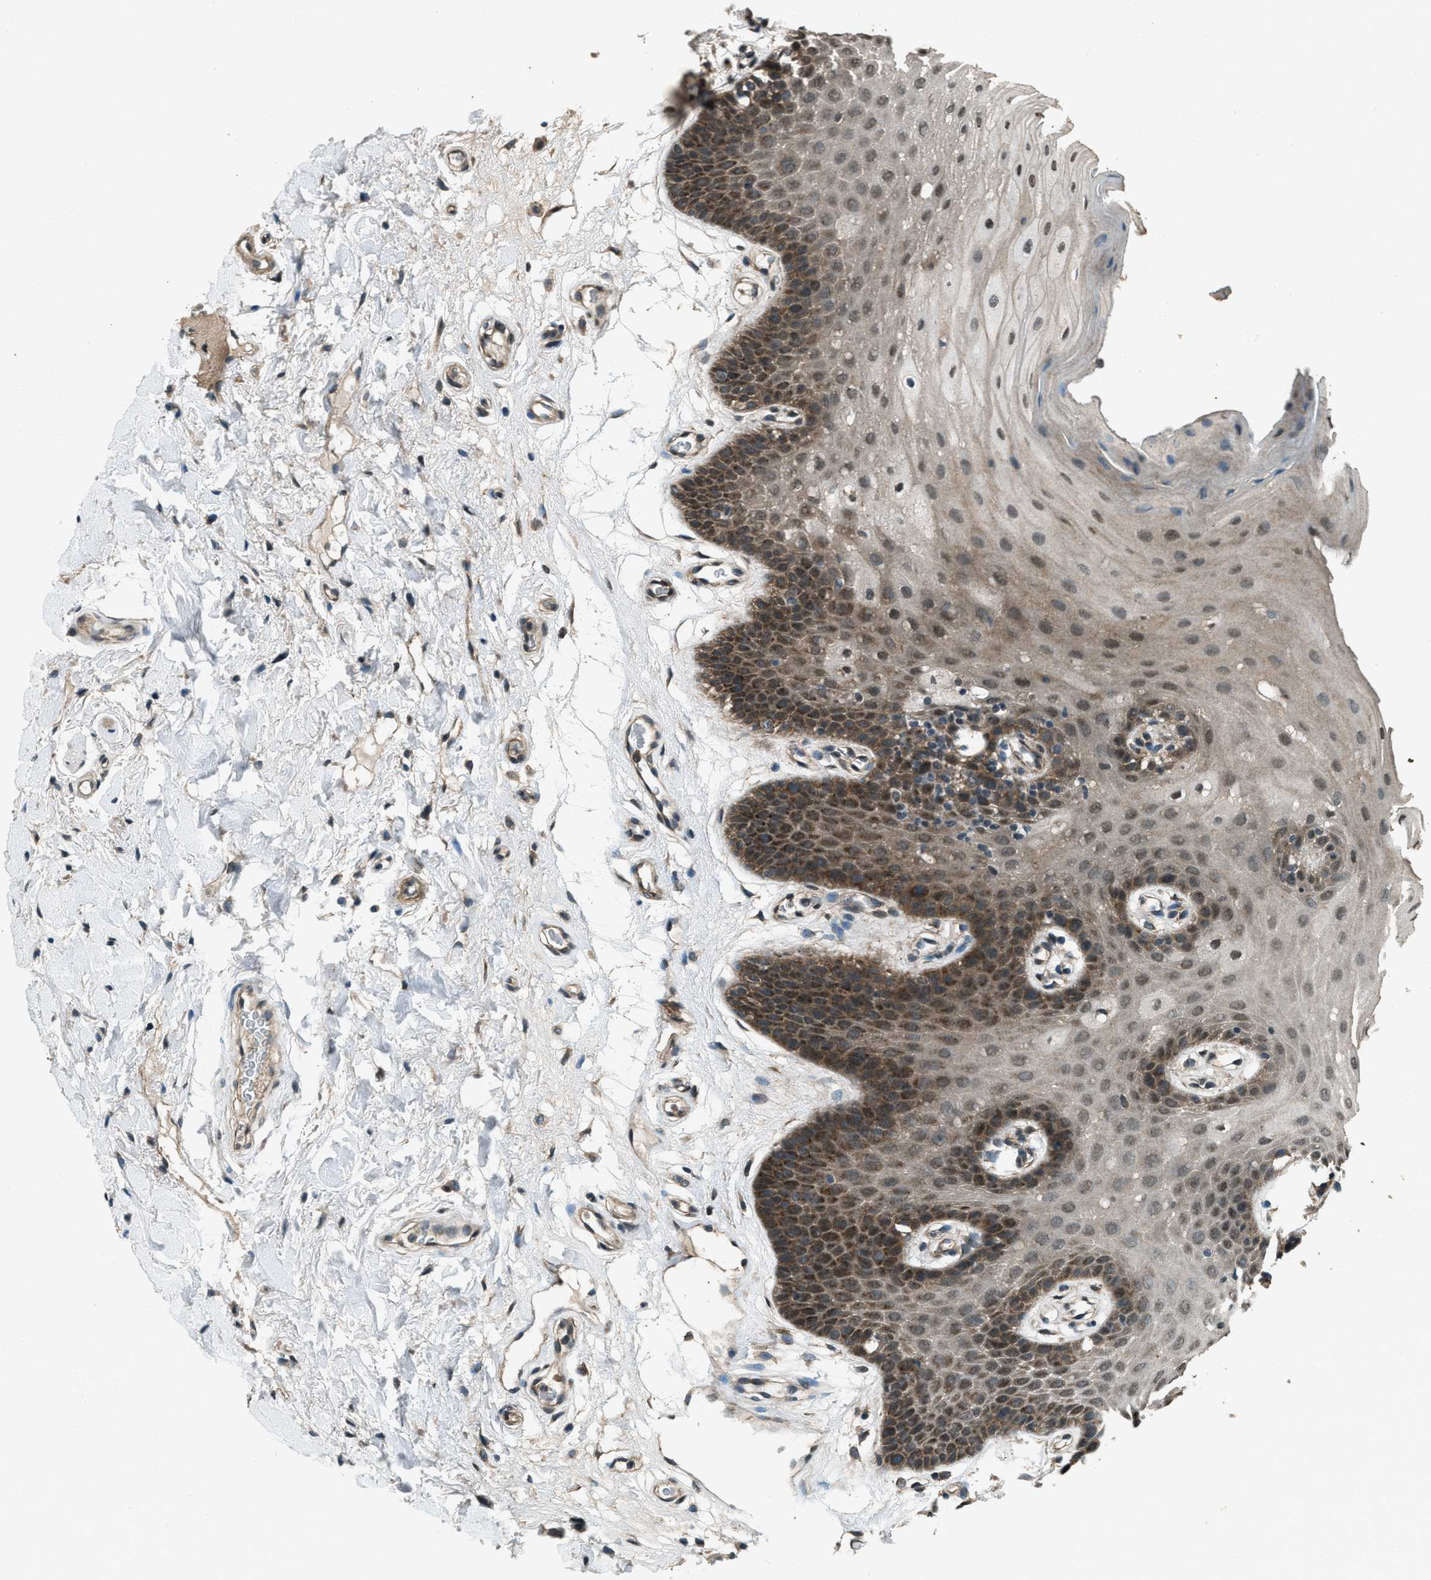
{"staining": {"intensity": "moderate", "quantity": ">75%", "location": "cytoplasmic/membranous,nuclear"}, "tissue": "oral mucosa", "cell_type": "Squamous epithelial cells", "image_type": "normal", "snomed": [{"axis": "morphology", "description": "Normal tissue, NOS"}, {"axis": "morphology", "description": "Squamous cell carcinoma, NOS"}, {"axis": "topography", "description": "Oral tissue"}, {"axis": "topography", "description": "Head-Neck"}], "caption": "IHC (DAB (3,3'-diaminobenzidine)) staining of unremarkable oral mucosa reveals moderate cytoplasmic/membranous,nuclear protein staining in approximately >75% of squamous epithelial cells.", "gene": "SVIL", "patient": {"sex": "male", "age": 71}}